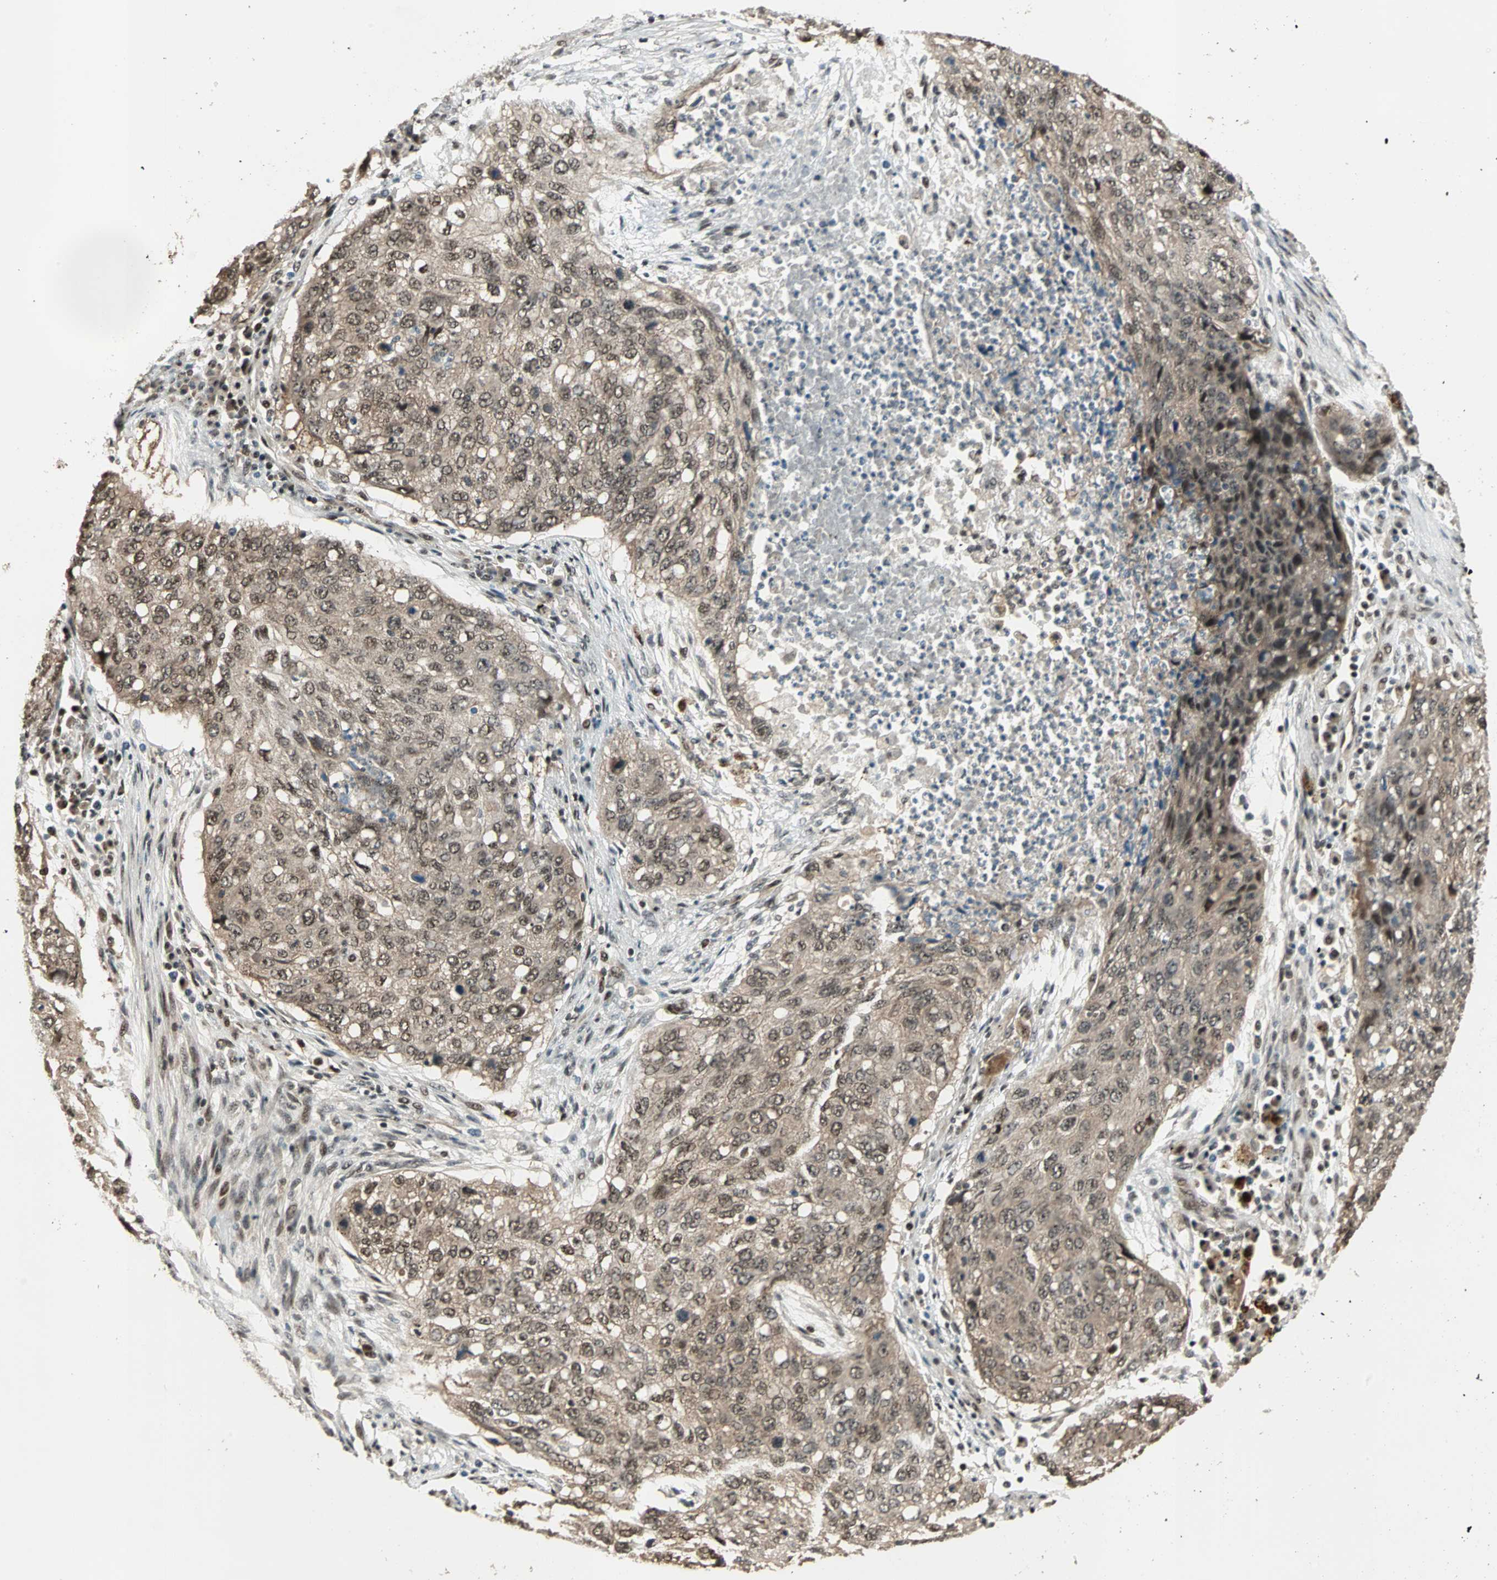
{"staining": {"intensity": "moderate", "quantity": ">75%", "location": "cytoplasmic/membranous,nuclear"}, "tissue": "lung cancer", "cell_type": "Tumor cells", "image_type": "cancer", "snomed": [{"axis": "morphology", "description": "Squamous cell carcinoma, NOS"}, {"axis": "topography", "description": "Lung"}], "caption": "Lung cancer stained with a protein marker reveals moderate staining in tumor cells.", "gene": "ZNF44", "patient": {"sex": "female", "age": 63}}